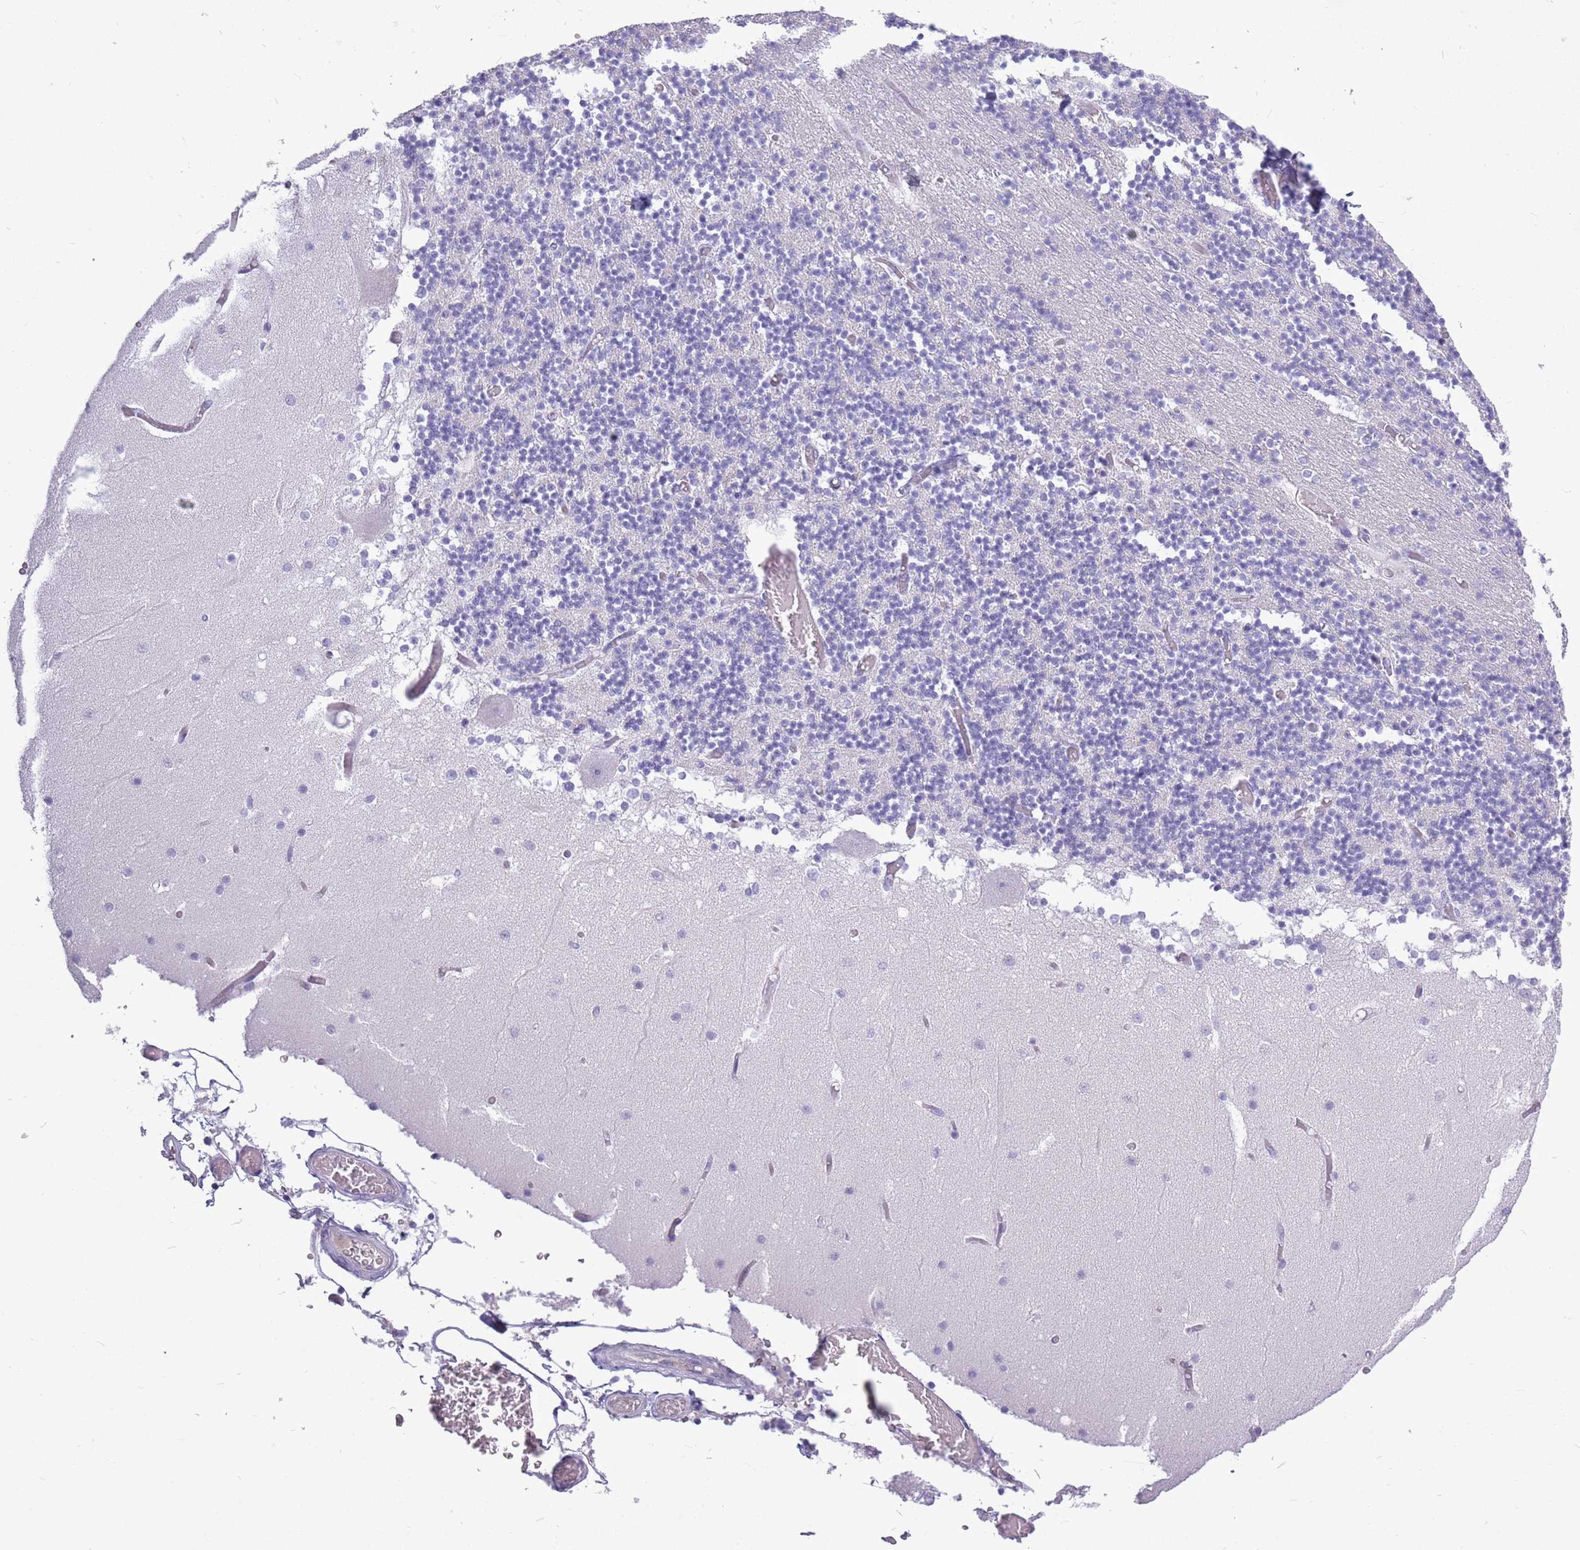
{"staining": {"intensity": "negative", "quantity": "none", "location": "none"}, "tissue": "cerebellum", "cell_type": "Cells in granular layer", "image_type": "normal", "snomed": [{"axis": "morphology", "description": "Normal tissue, NOS"}, {"axis": "topography", "description": "Cerebellum"}], "caption": "DAB (3,3'-diaminobenzidine) immunohistochemical staining of normal human cerebellum reveals no significant expression in cells in granular layer.", "gene": "ZNF425", "patient": {"sex": "female", "age": 28}}